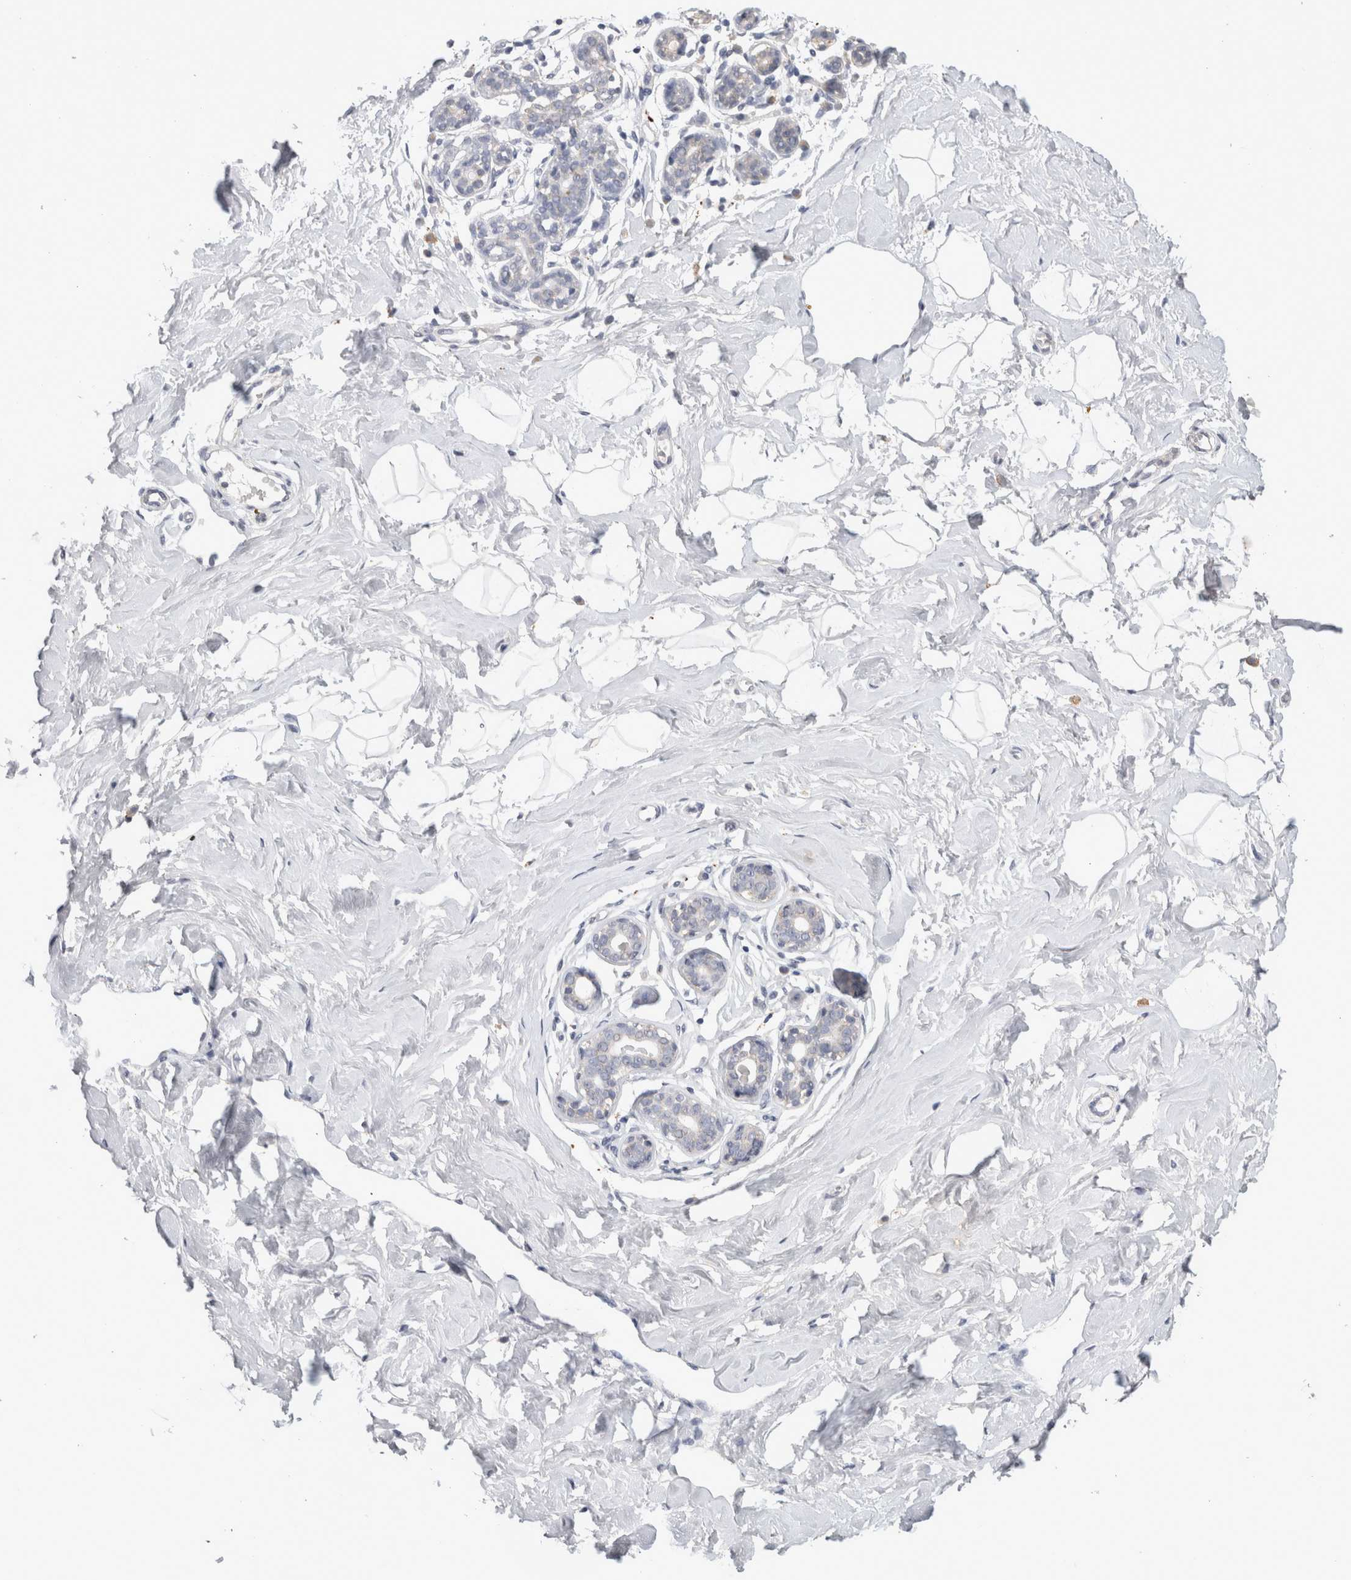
{"staining": {"intensity": "negative", "quantity": "none", "location": "none"}, "tissue": "breast", "cell_type": "Adipocytes", "image_type": "normal", "snomed": [{"axis": "morphology", "description": "Normal tissue, NOS"}, {"axis": "morphology", "description": "Adenoma, NOS"}, {"axis": "topography", "description": "Breast"}], "caption": "Immunohistochemical staining of normal human breast demonstrates no significant positivity in adipocytes. (Immunohistochemistry, brightfield microscopy, high magnification).", "gene": "CNTFR", "patient": {"sex": "female", "age": 23}}